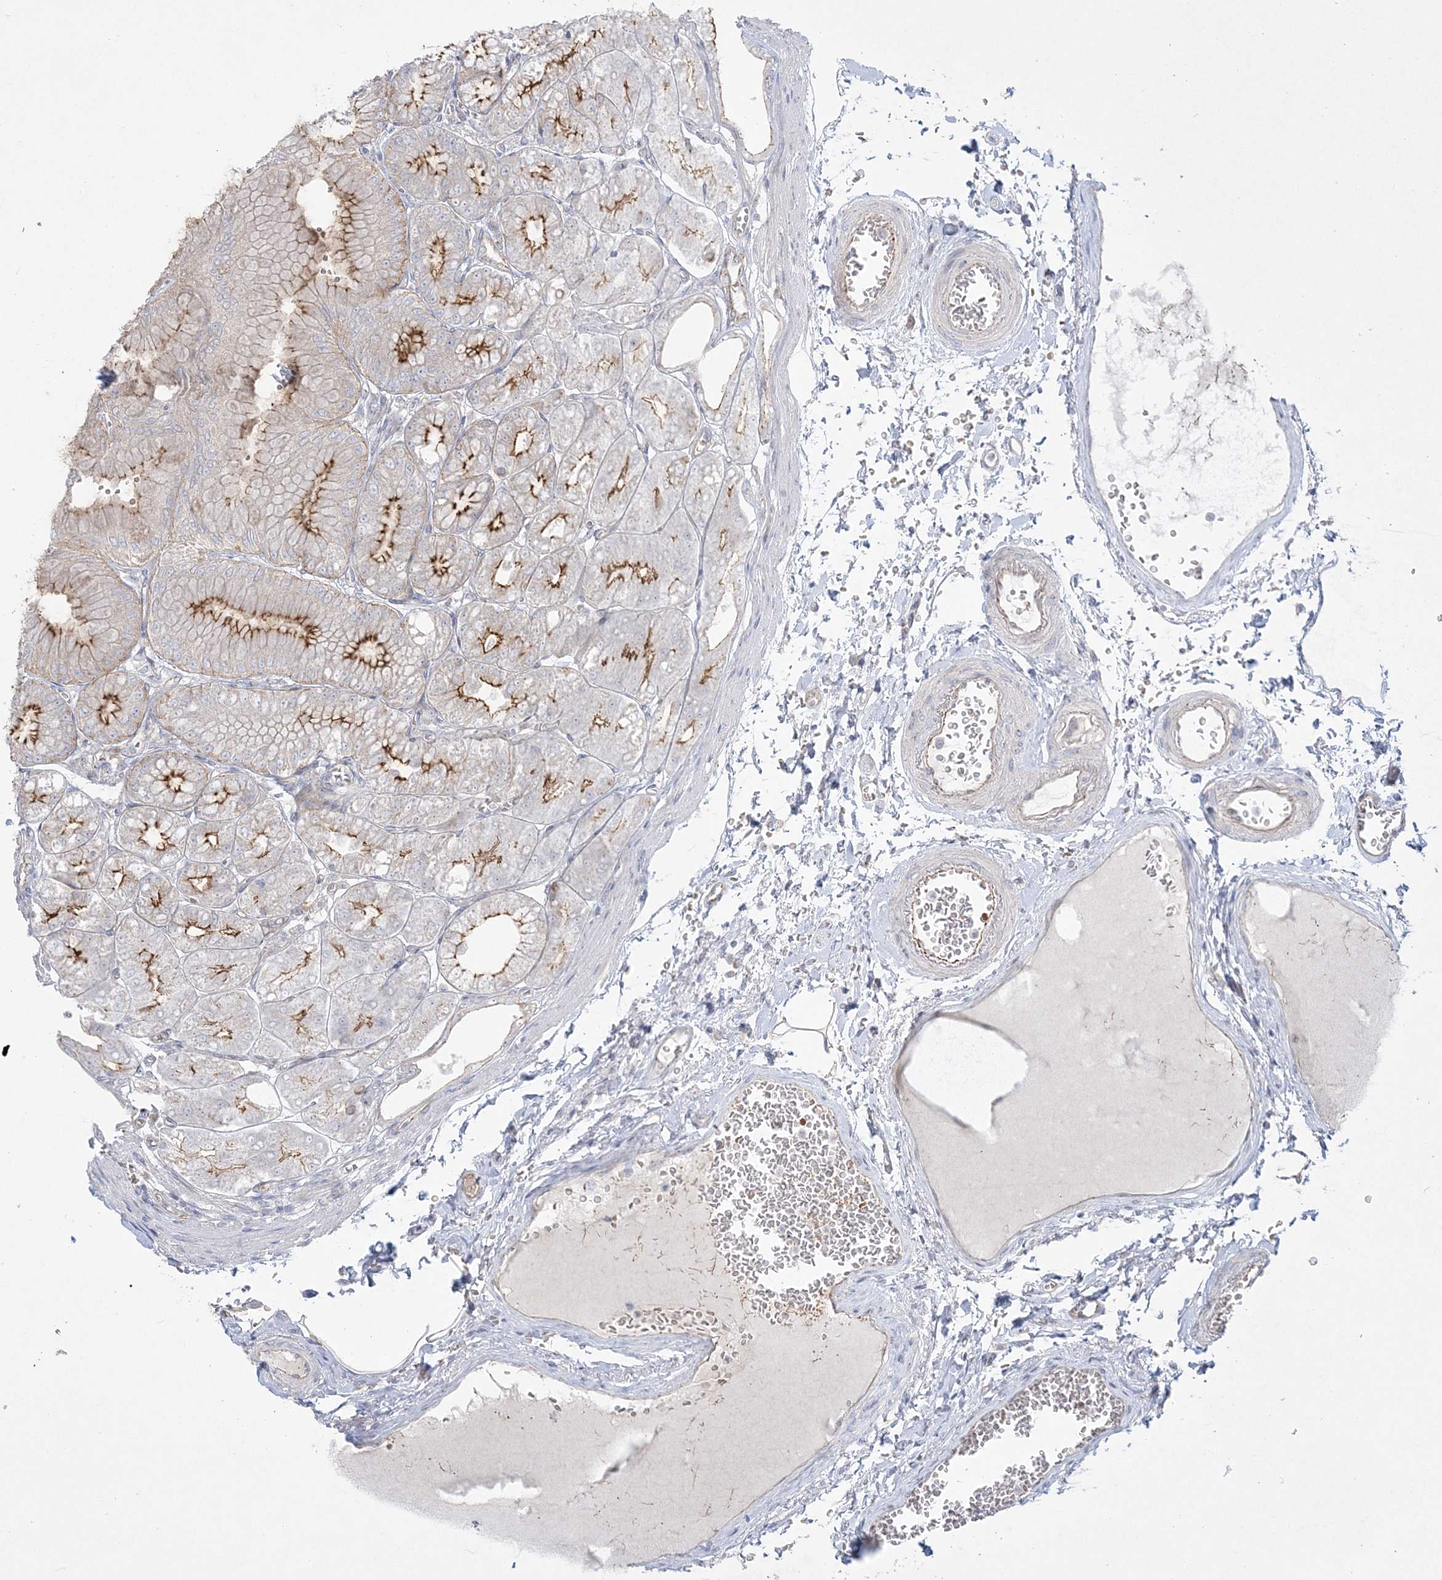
{"staining": {"intensity": "moderate", "quantity": "25%-75%", "location": "cytoplasmic/membranous"}, "tissue": "stomach", "cell_type": "Glandular cells", "image_type": "normal", "snomed": [{"axis": "morphology", "description": "Normal tissue, NOS"}, {"axis": "topography", "description": "Stomach, lower"}], "caption": "IHC micrograph of benign stomach stained for a protein (brown), which displays medium levels of moderate cytoplasmic/membranous positivity in approximately 25%-75% of glandular cells.", "gene": "ADAMTS12", "patient": {"sex": "male", "age": 71}}